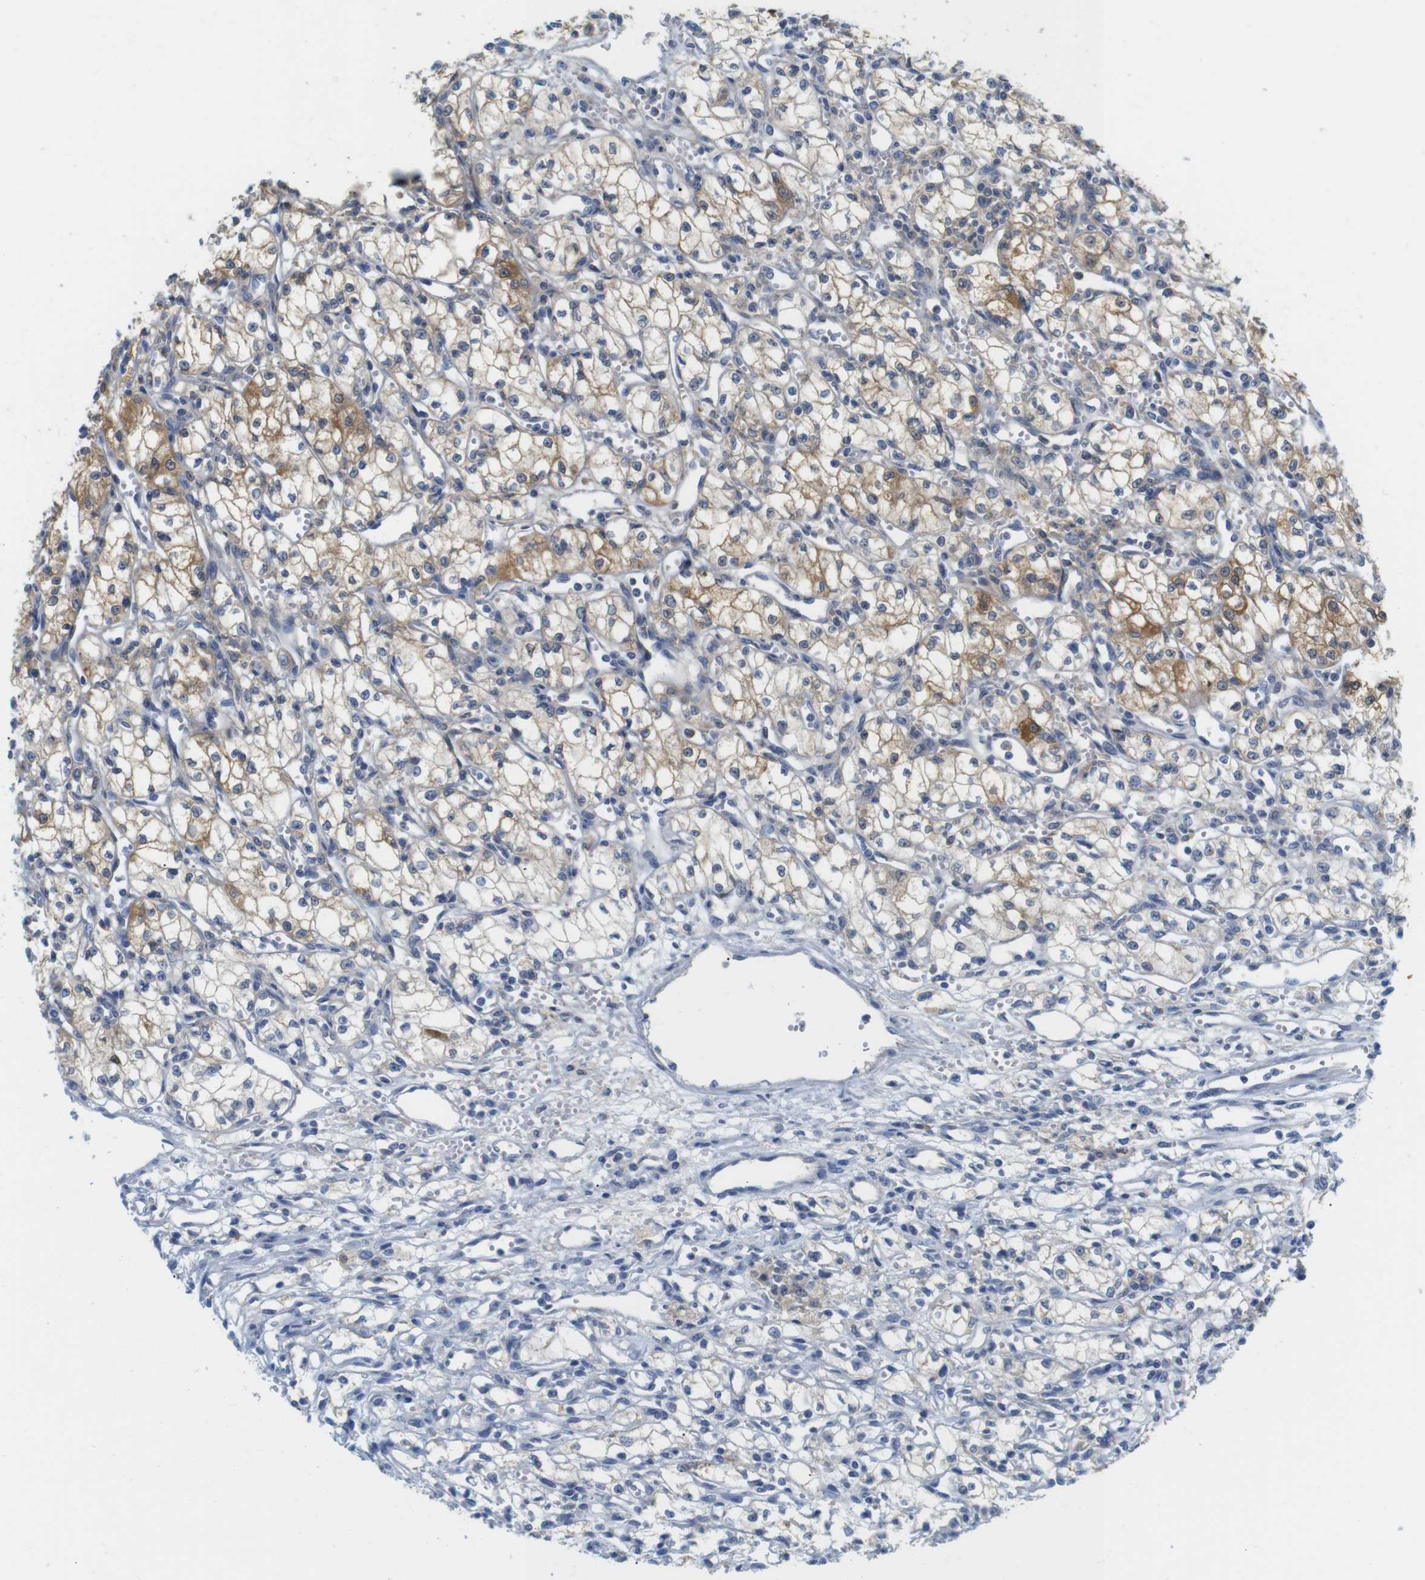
{"staining": {"intensity": "moderate", "quantity": "25%-75%", "location": "cytoplasmic/membranous"}, "tissue": "renal cancer", "cell_type": "Tumor cells", "image_type": "cancer", "snomed": [{"axis": "morphology", "description": "Normal tissue, NOS"}, {"axis": "morphology", "description": "Adenocarcinoma, NOS"}, {"axis": "topography", "description": "Kidney"}], "caption": "There is medium levels of moderate cytoplasmic/membranous staining in tumor cells of renal cancer, as demonstrated by immunohistochemical staining (brown color).", "gene": "NEBL", "patient": {"sex": "male", "age": 59}}